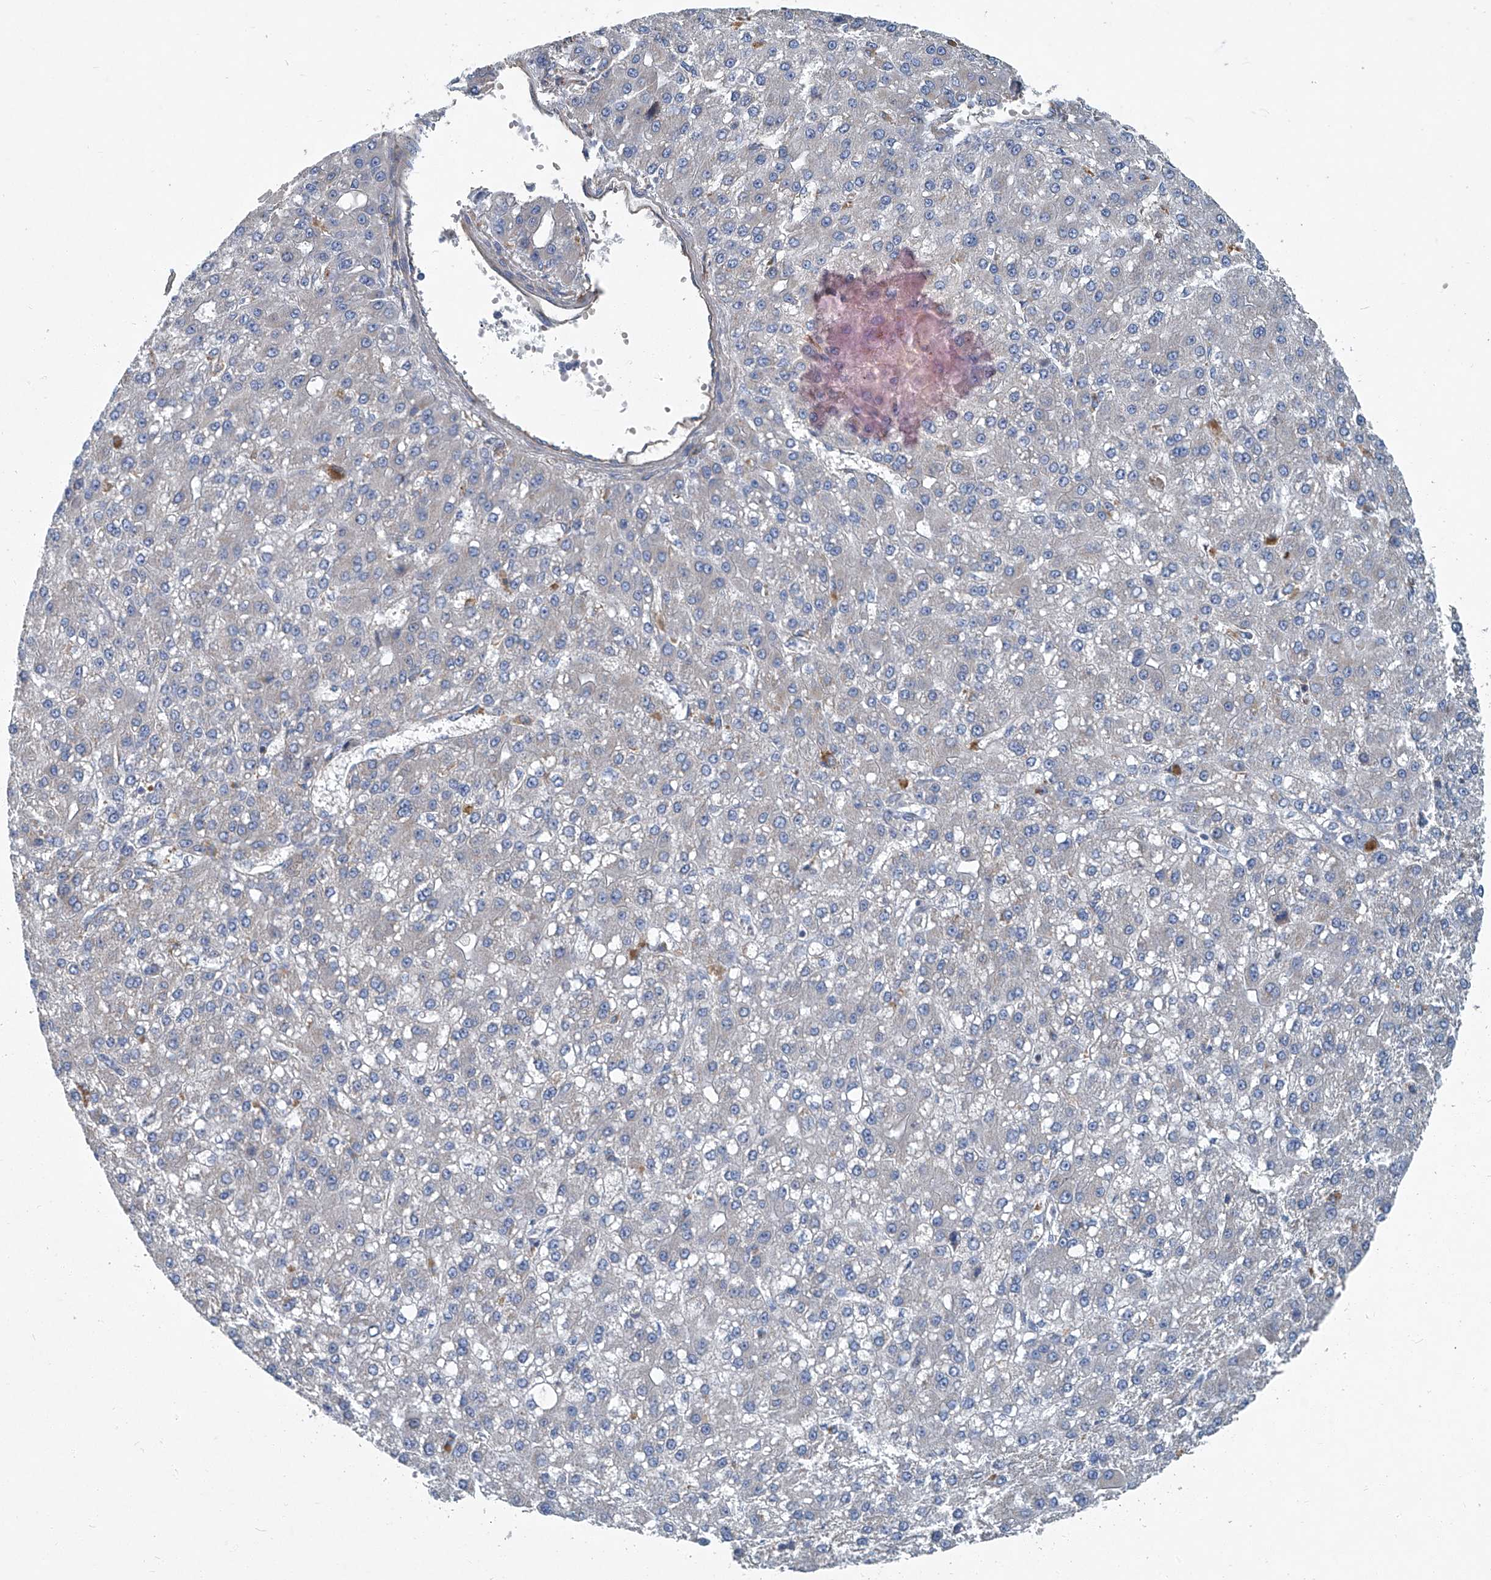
{"staining": {"intensity": "negative", "quantity": "none", "location": "none"}, "tissue": "liver cancer", "cell_type": "Tumor cells", "image_type": "cancer", "snomed": [{"axis": "morphology", "description": "Carcinoma, Hepatocellular, NOS"}, {"axis": "topography", "description": "Liver"}], "caption": "IHC micrograph of human liver cancer stained for a protein (brown), which shows no expression in tumor cells. (Brightfield microscopy of DAB immunohistochemistry (IHC) at high magnification).", "gene": "PIGH", "patient": {"sex": "male", "age": 67}}